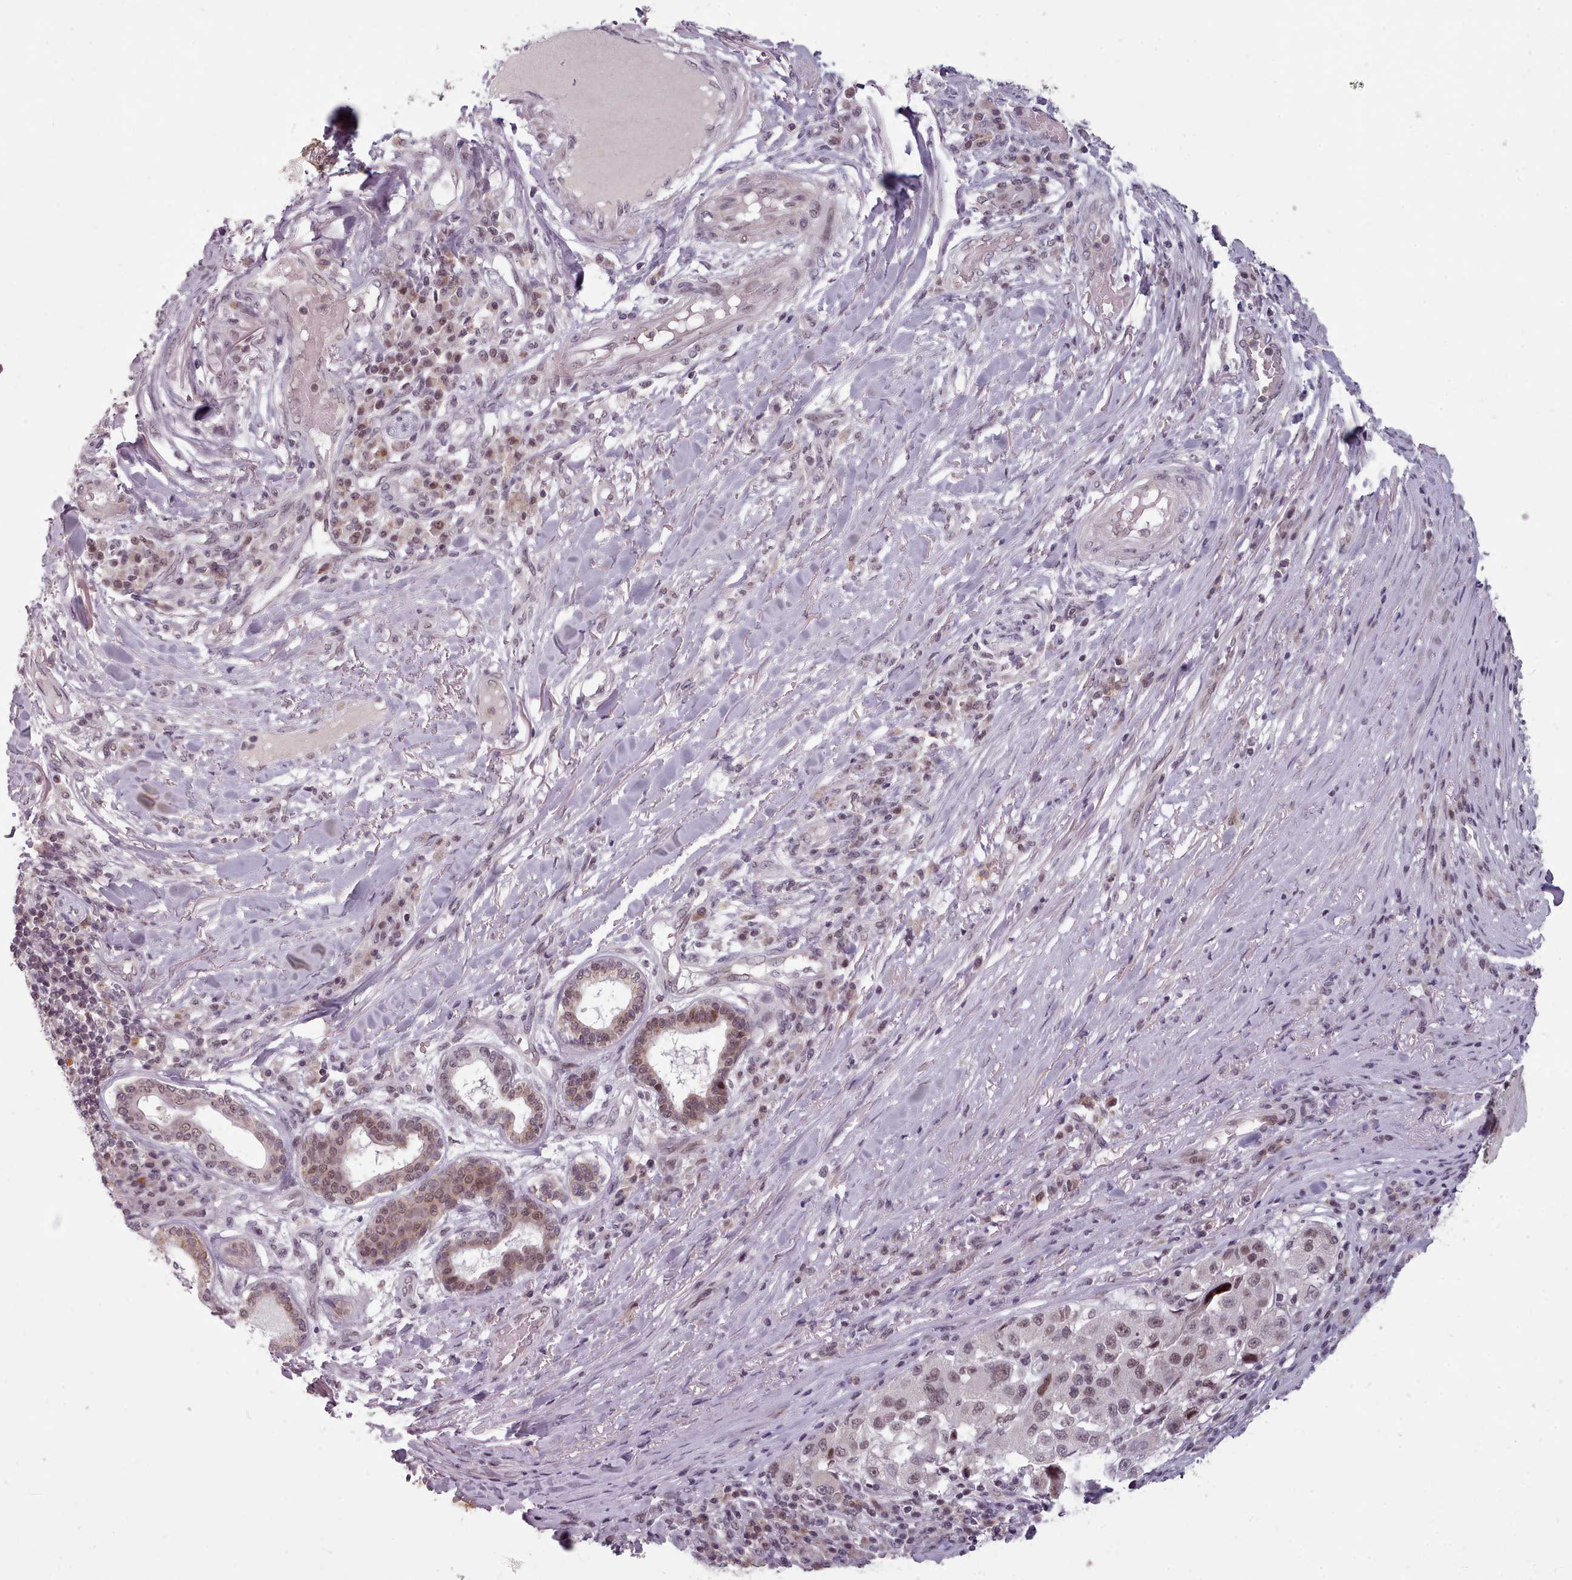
{"staining": {"intensity": "moderate", "quantity": ">75%", "location": "nuclear"}, "tissue": "melanoma", "cell_type": "Tumor cells", "image_type": "cancer", "snomed": [{"axis": "morphology", "description": "Malignant melanoma, NOS"}, {"axis": "topography", "description": "Skin"}], "caption": "Immunohistochemistry of human melanoma reveals medium levels of moderate nuclear positivity in approximately >75% of tumor cells.", "gene": "SRSF9", "patient": {"sex": "female", "age": 66}}